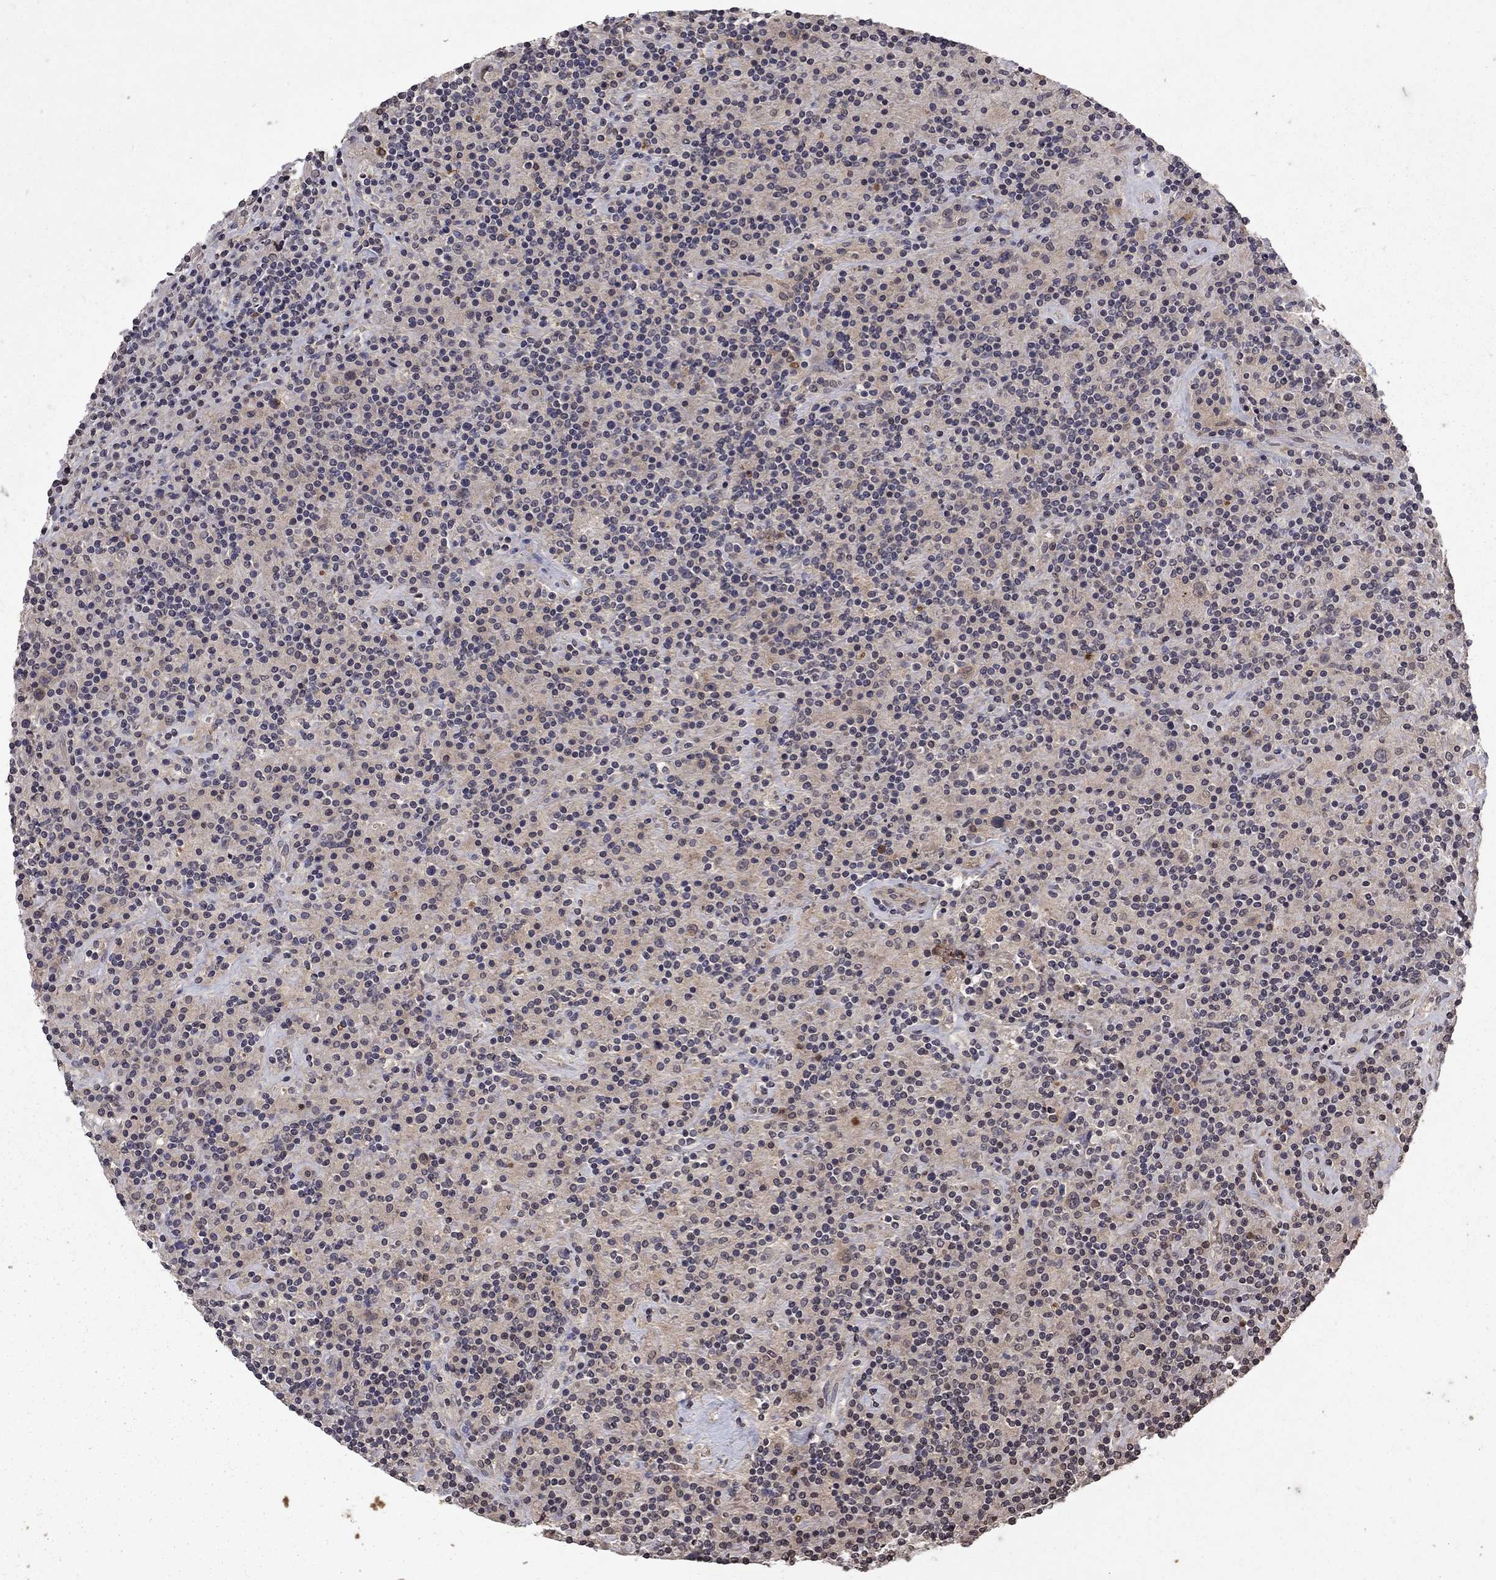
{"staining": {"intensity": "negative", "quantity": "none", "location": "none"}, "tissue": "lymphoma", "cell_type": "Tumor cells", "image_type": "cancer", "snomed": [{"axis": "morphology", "description": "Hodgkin's disease, NOS"}, {"axis": "topography", "description": "Lymph node"}], "caption": "This is an immunohistochemistry micrograph of human lymphoma. There is no positivity in tumor cells.", "gene": "NLGN1", "patient": {"sex": "male", "age": 70}}